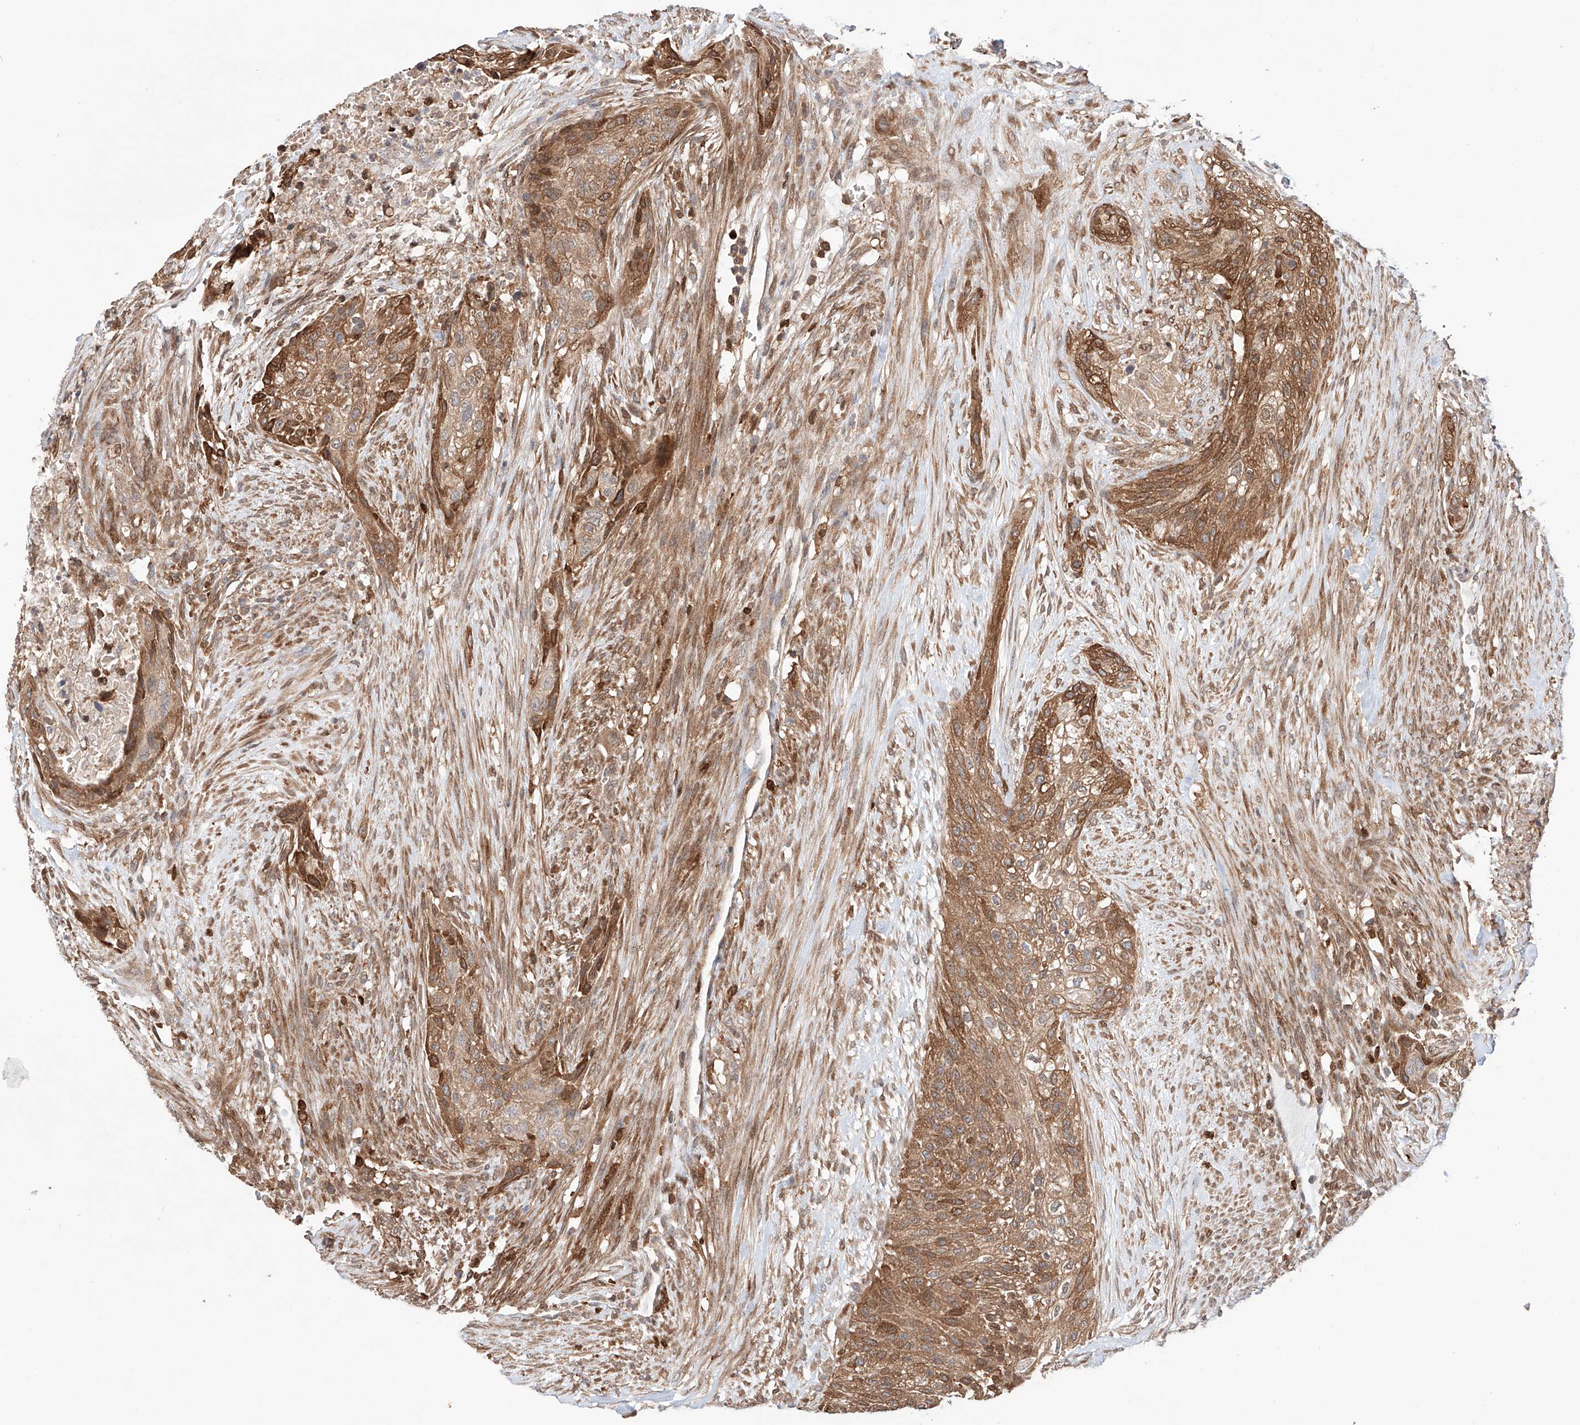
{"staining": {"intensity": "strong", "quantity": "25%-75%", "location": "cytoplasmic/membranous"}, "tissue": "urothelial cancer", "cell_type": "Tumor cells", "image_type": "cancer", "snomed": [{"axis": "morphology", "description": "Urothelial carcinoma, High grade"}, {"axis": "topography", "description": "Urinary bladder"}], "caption": "Approximately 25%-75% of tumor cells in human urothelial cancer demonstrate strong cytoplasmic/membranous protein expression as visualized by brown immunohistochemical staining.", "gene": "IGSF22", "patient": {"sex": "male", "age": 35}}